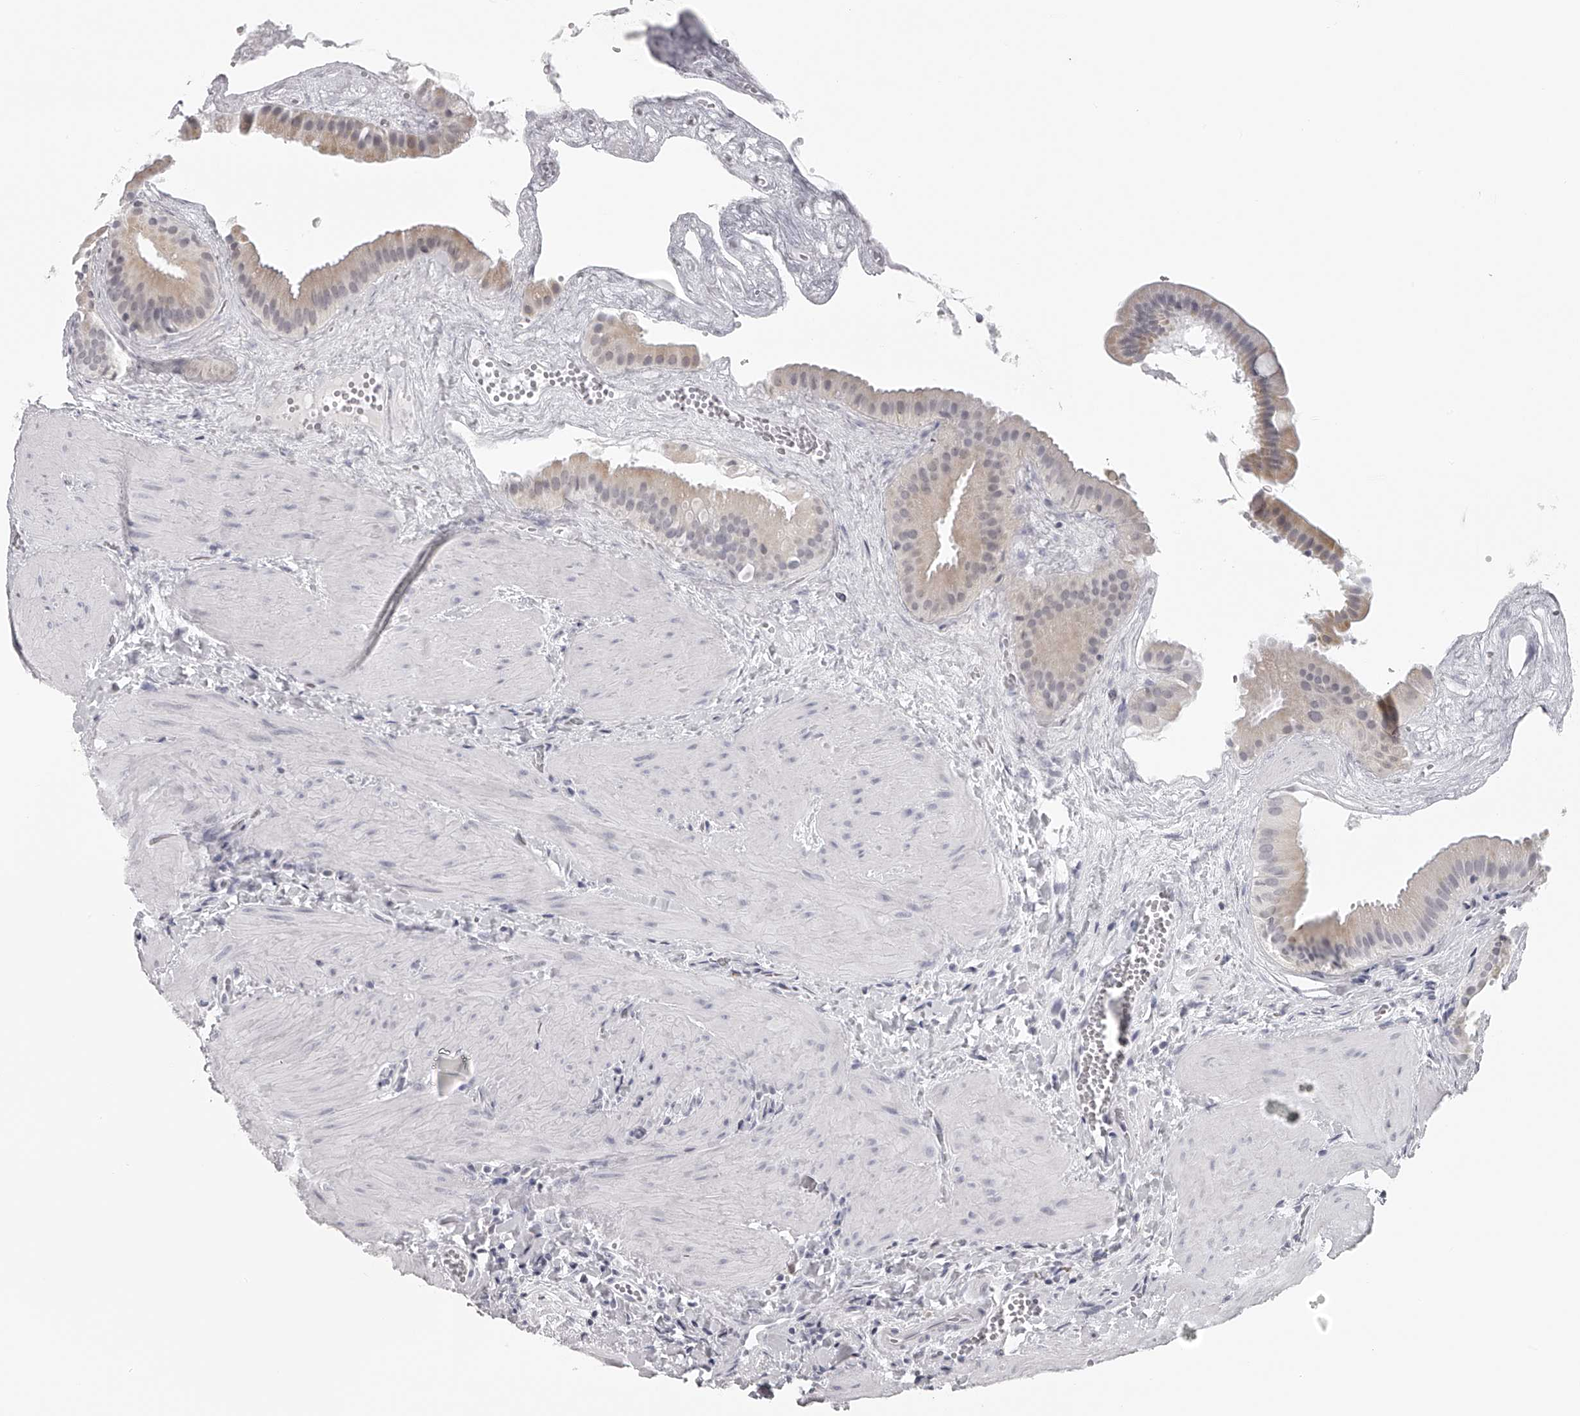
{"staining": {"intensity": "weak", "quantity": "25%-75%", "location": "cytoplasmic/membranous"}, "tissue": "gallbladder", "cell_type": "Glandular cells", "image_type": "normal", "snomed": [{"axis": "morphology", "description": "Normal tissue, NOS"}, {"axis": "topography", "description": "Gallbladder"}], "caption": "The micrograph displays a brown stain indicating the presence of a protein in the cytoplasmic/membranous of glandular cells in gallbladder. (DAB (3,3'-diaminobenzidine) = brown stain, brightfield microscopy at high magnification).", "gene": "SEC11C", "patient": {"sex": "male", "age": 55}}